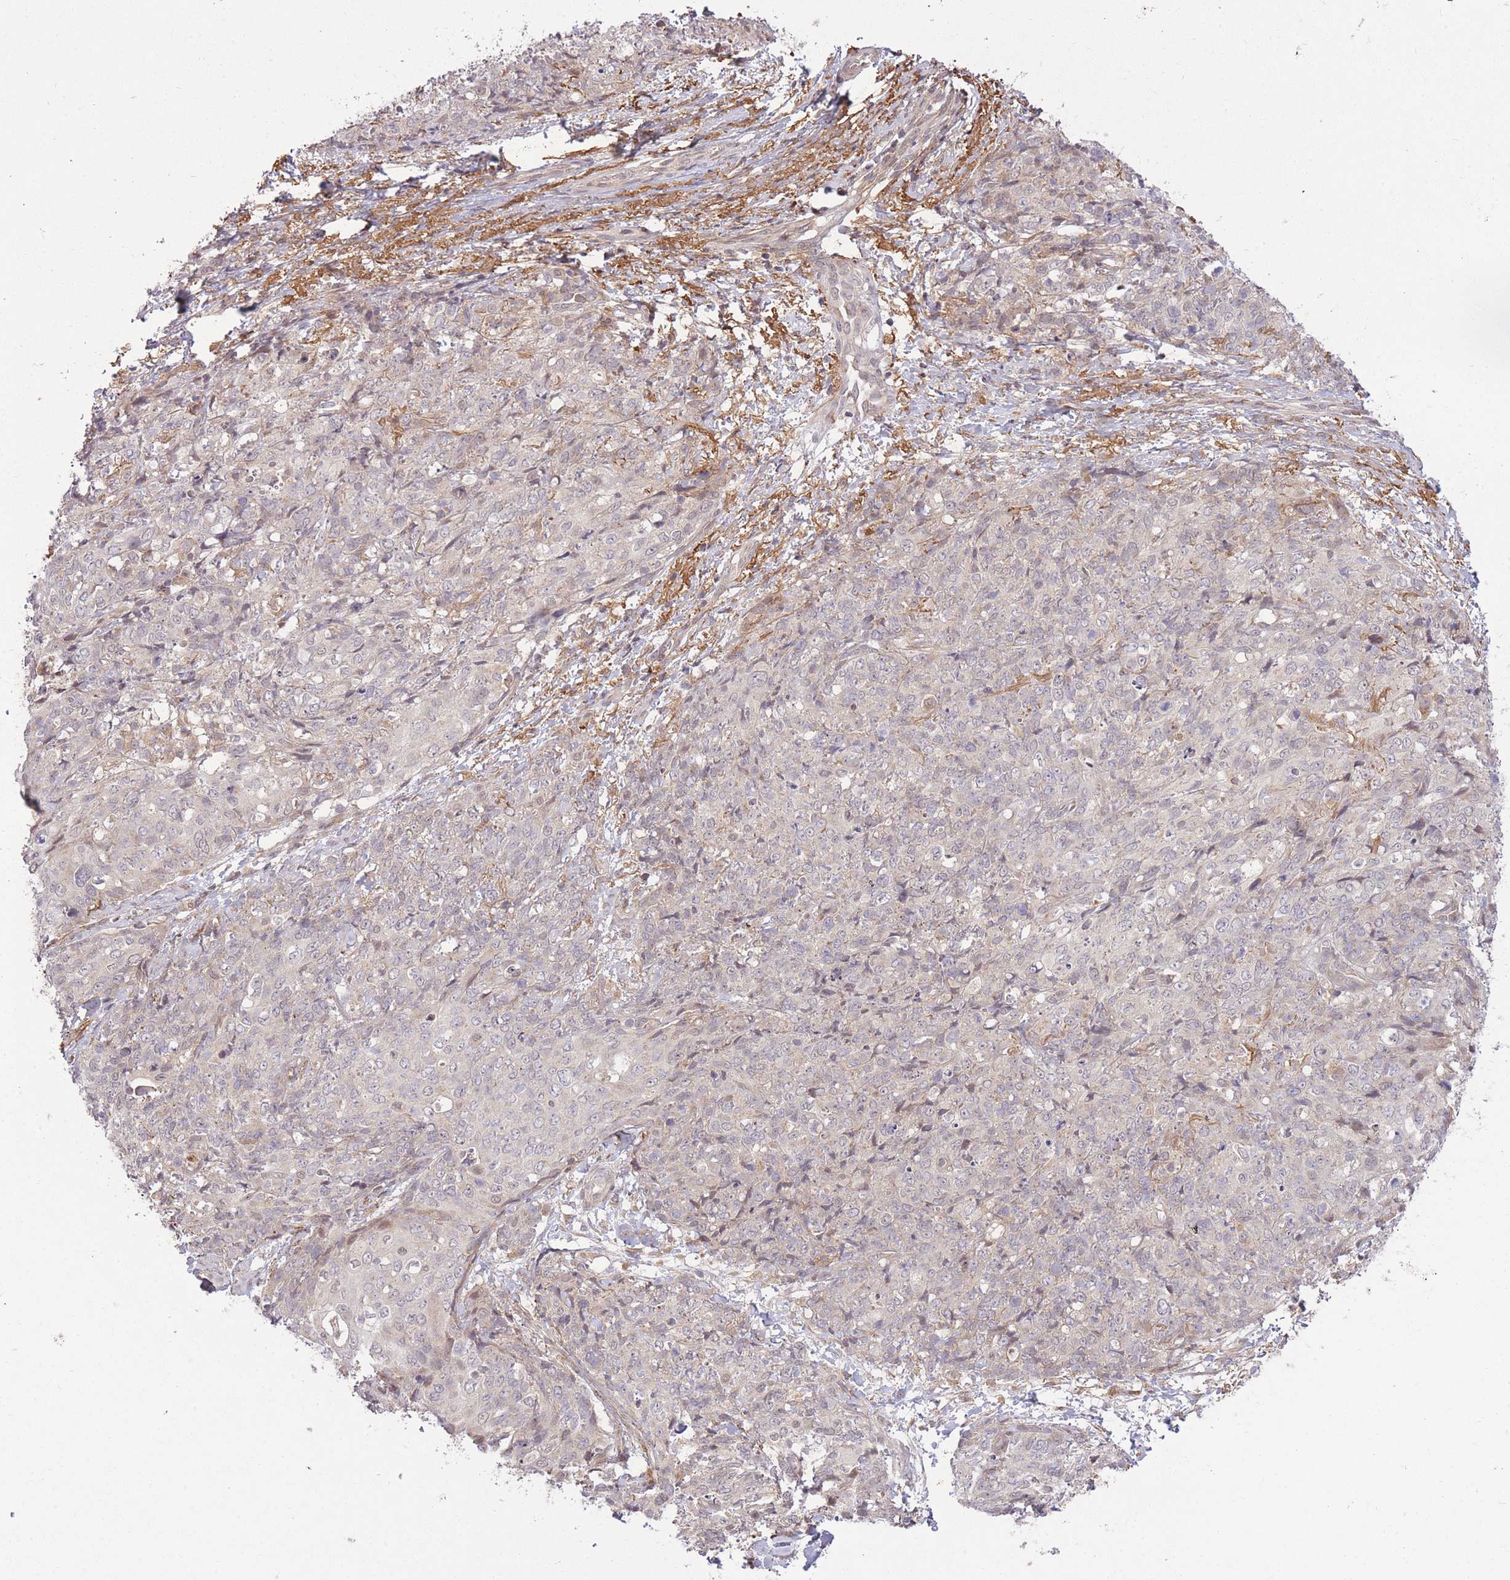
{"staining": {"intensity": "negative", "quantity": "none", "location": "none"}, "tissue": "skin cancer", "cell_type": "Tumor cells", "image_type": "cancer", "snomed": [{"axis": "morphology", "description": "Squamous cell carcinoma, NOS"}, {"axis": "topography", "description": "Skin"}, {"axis": "topography", "description": "Vulva"}], "caption": "Tumor cells show no significant expression in skin cancer. The staining was performed using DAB to visualize the protein expression in brown, while the nuclei were stained in blue with hematoxylin (Magnification: 20x).", "gene": "ZNF391", "patient": {"sex": "female", "age": 85}}